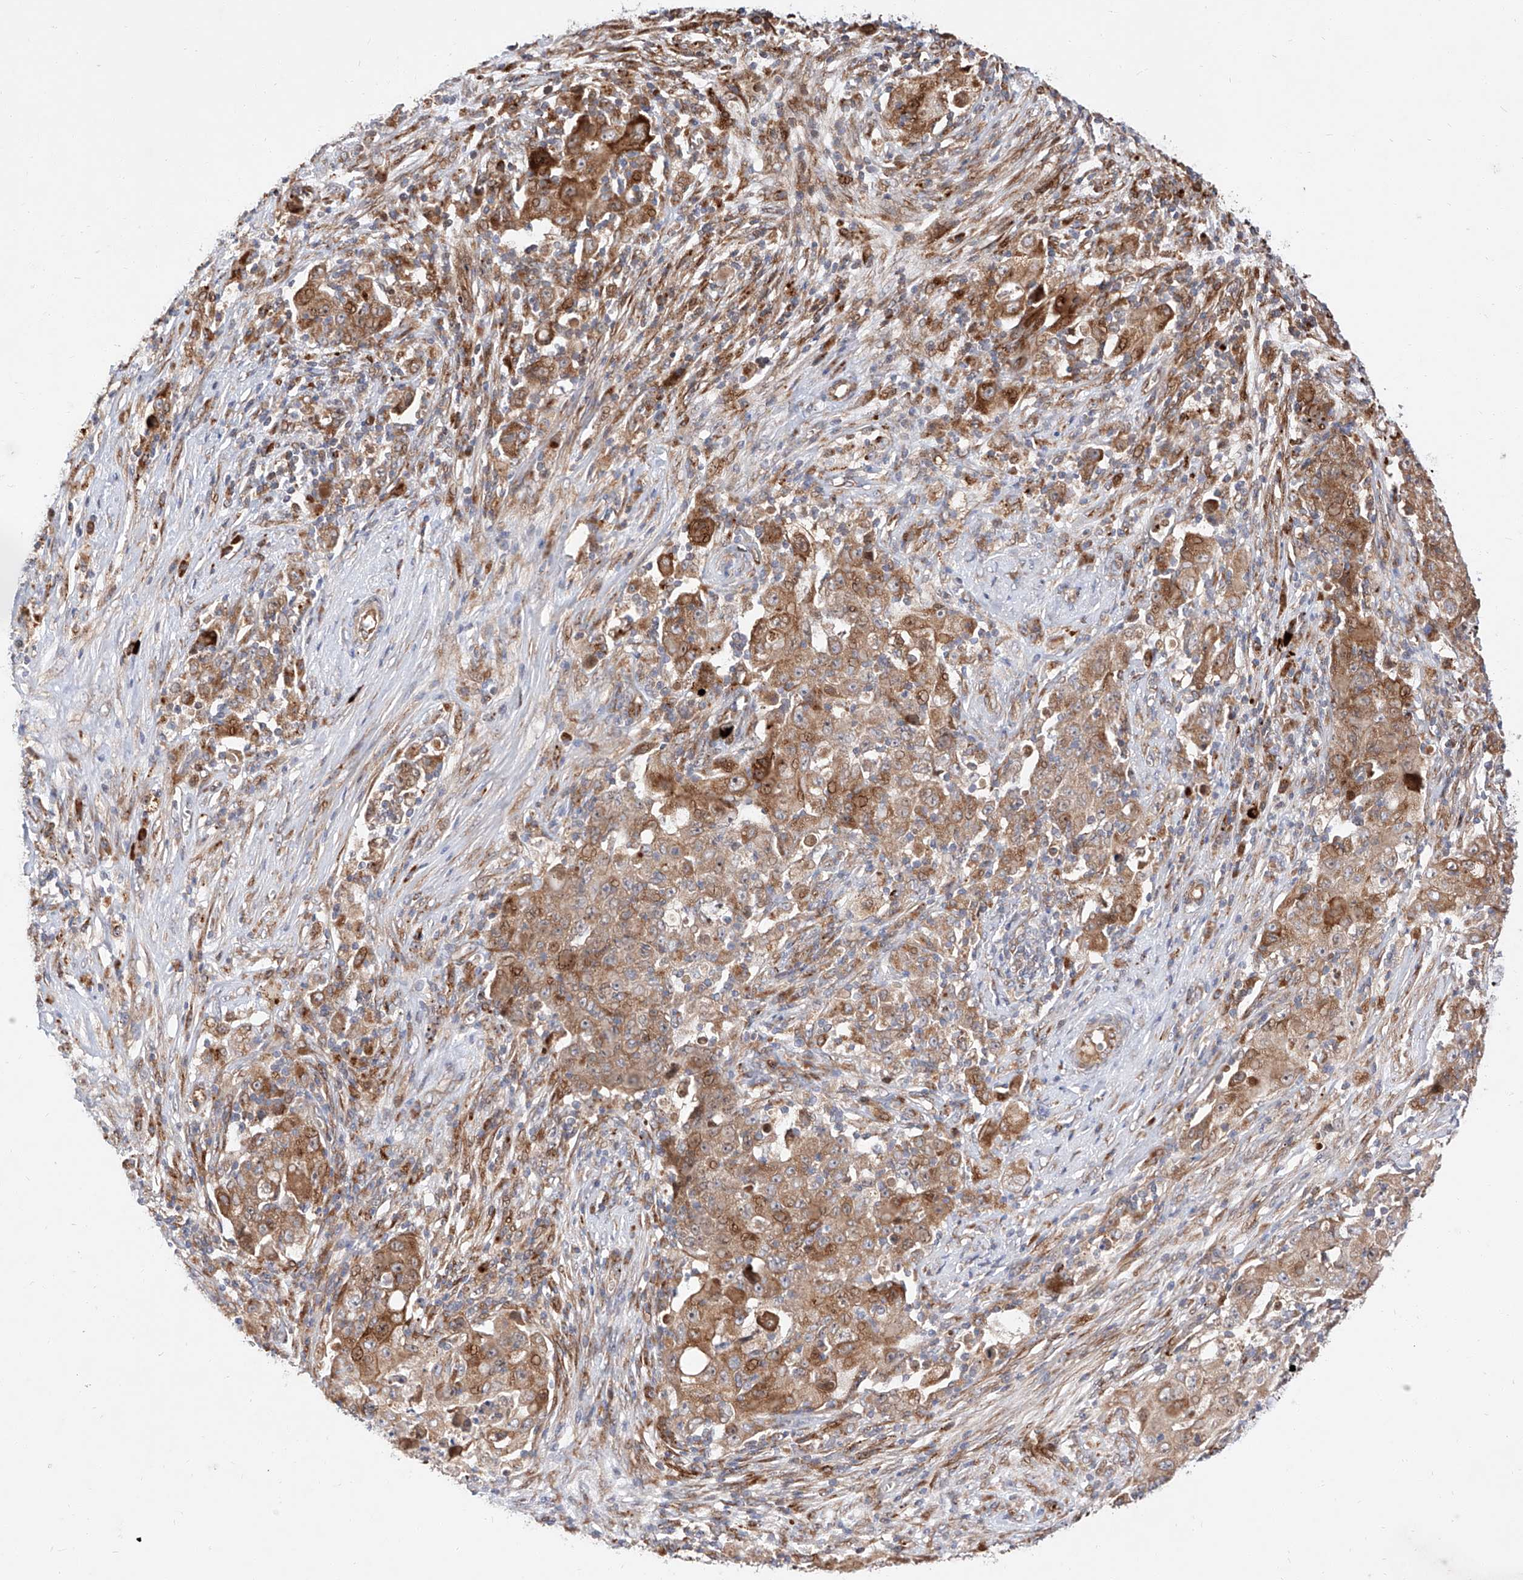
{"staining": {"intensity": "moderate", "quantity": ">75%", "location": "cytoplasmic/membranous"}, "tissue": "ovarian cancer", "cell_type": "Tumor cells", "image_type": "cancer", "snomed": [{"axis": "morphology", "description": "Carcinoma, endometroid"}, {"axis": "topography", "description": "Ovary"}], "caption": "Protein expression analysis of human ovarian endometroid carcinoma reveals moderate cytoplasmic/membranous staining in approximately >75% of tumor cells. The protein is stained brown, and the nuclei are stained in blue (DAB (3,3'-diaminobenzidine) IHC with brightfield microscopy, high magnification).", "gene": "DIRAS3", "patient": {"sex": "female", "age": 42}}